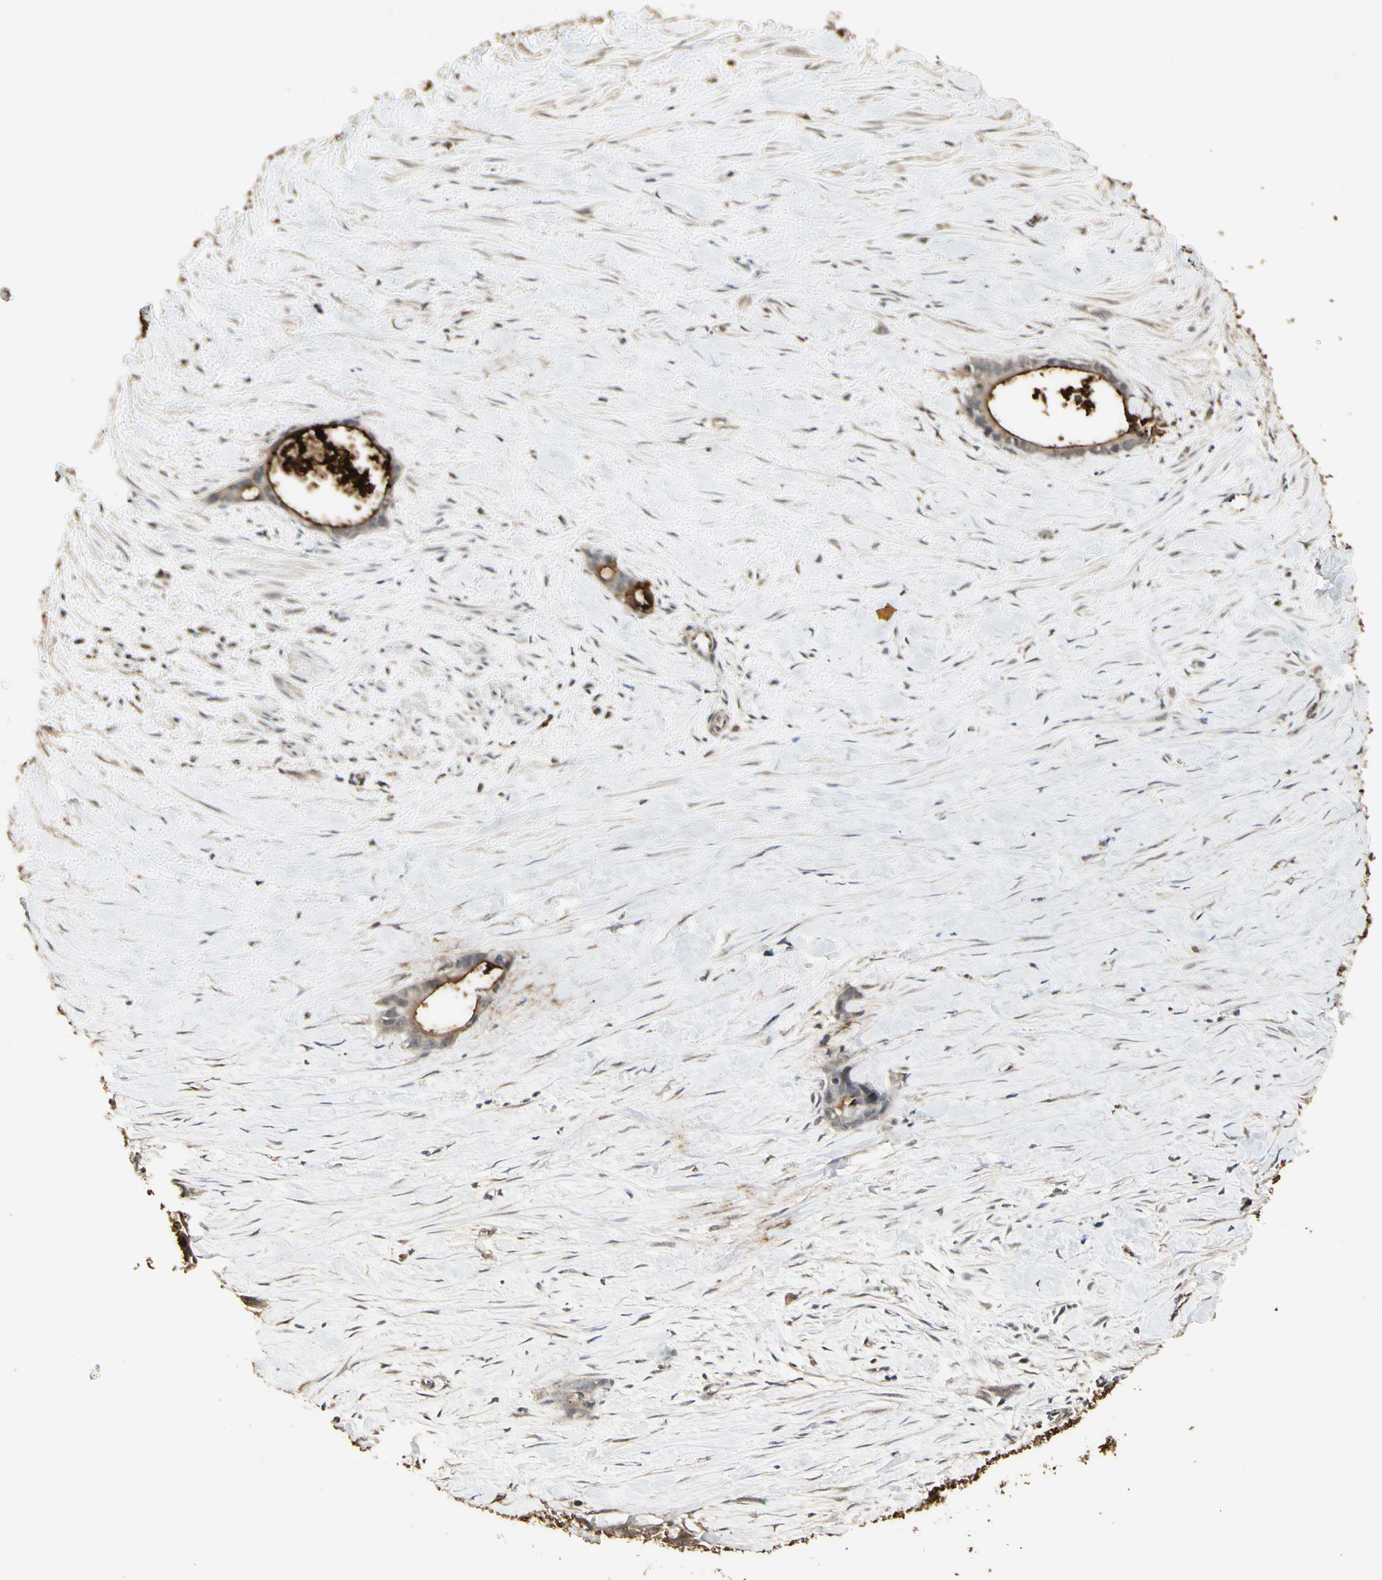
{"staining": {"intensity": "moderate", "quantity": ">75%", "location": "cytoplasmic/membranous"}, "tissue": "liver cancer", "cell_type": "Tumor cells", "image_type": "cancer", "snomed": [{"axis": "morphology", "description": "Cholangiocarcinoma"}, {"axis": "topography", "description": "Liver"}], "caption": "A medium amount of moderate cytoplasmic/membranous staining is seen in about >75% of tumor cells in cholangiocarcinoma (liver) tissue.", "gene": "TAOK1", "patient": {"sex": "female", "age": 55}}